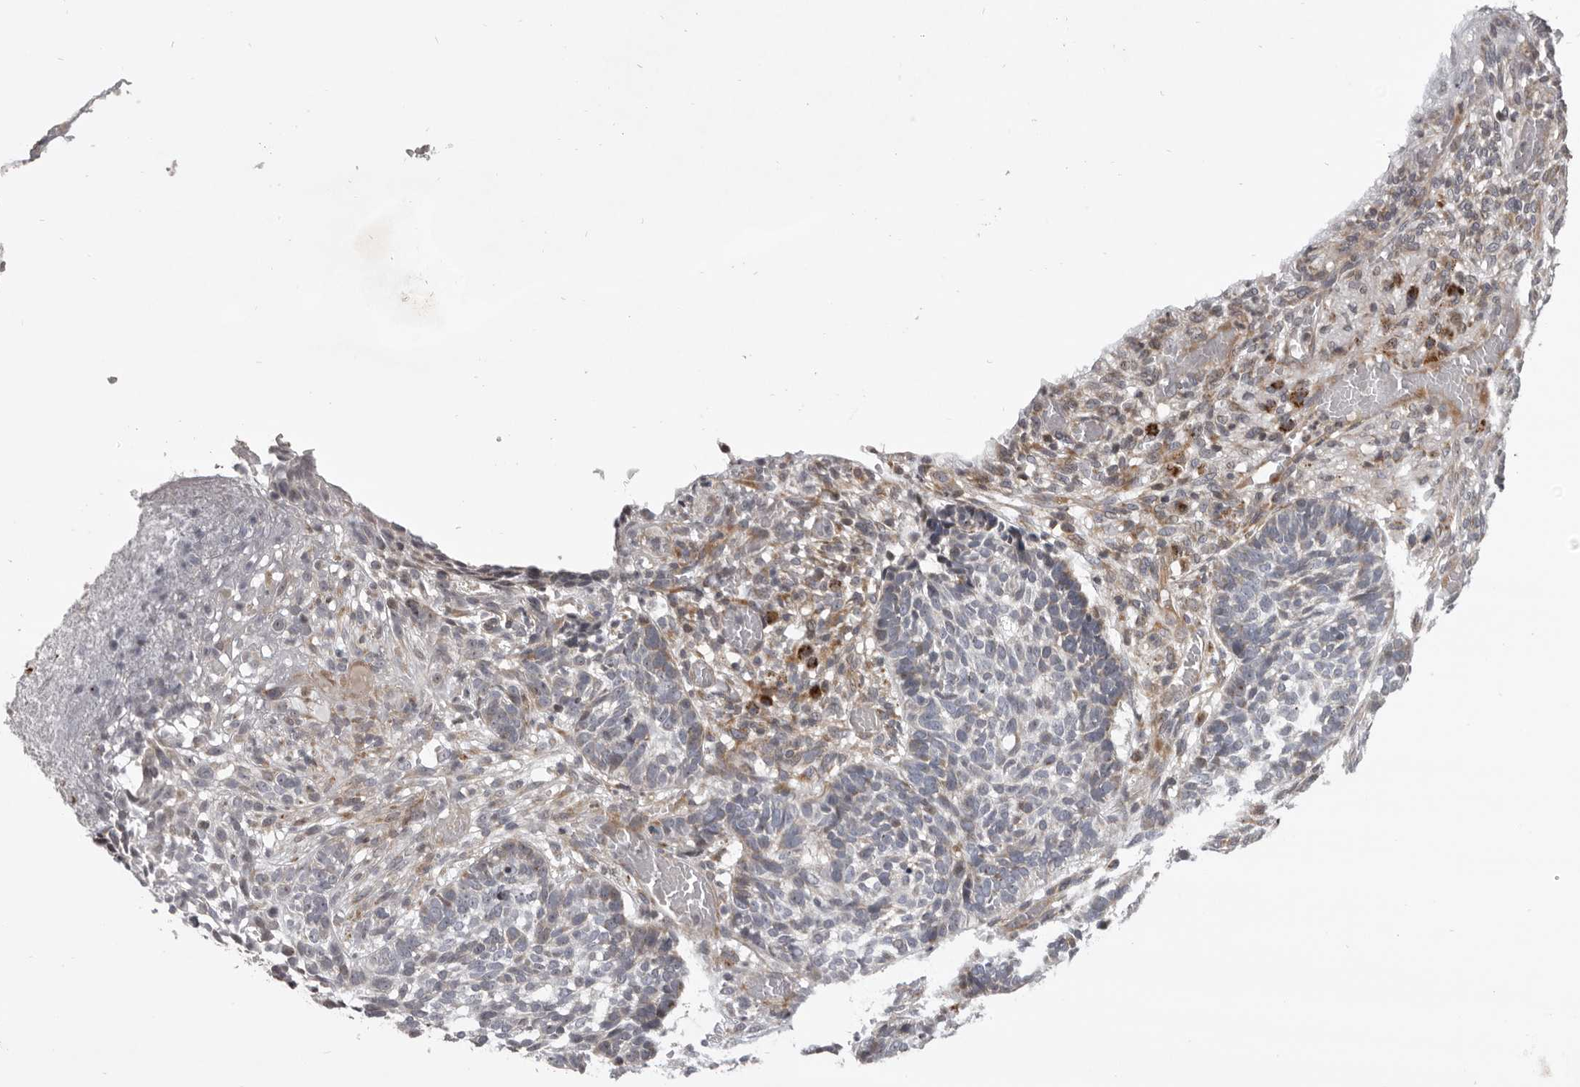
{"staining": {"intensity": "moderate", "quantity": "<25%", "location": "cytoplasmic/membranous"}, "tissue": "skin cancer", "cell_type": "Tumor cells", "image_type": "cancer", "snomed": [{"axis": "morphology", "description": "Basal cell carcinoma"}, {"axis": "topography", "description": "Skin"}], "caption": "Skin basal cell carcinoma stained for a protein reveals moderate cytoplasmic/membranous positivity in tumor cells.", "gene": "AZIN1", "patient": {"sex": "male", "age": 85}}